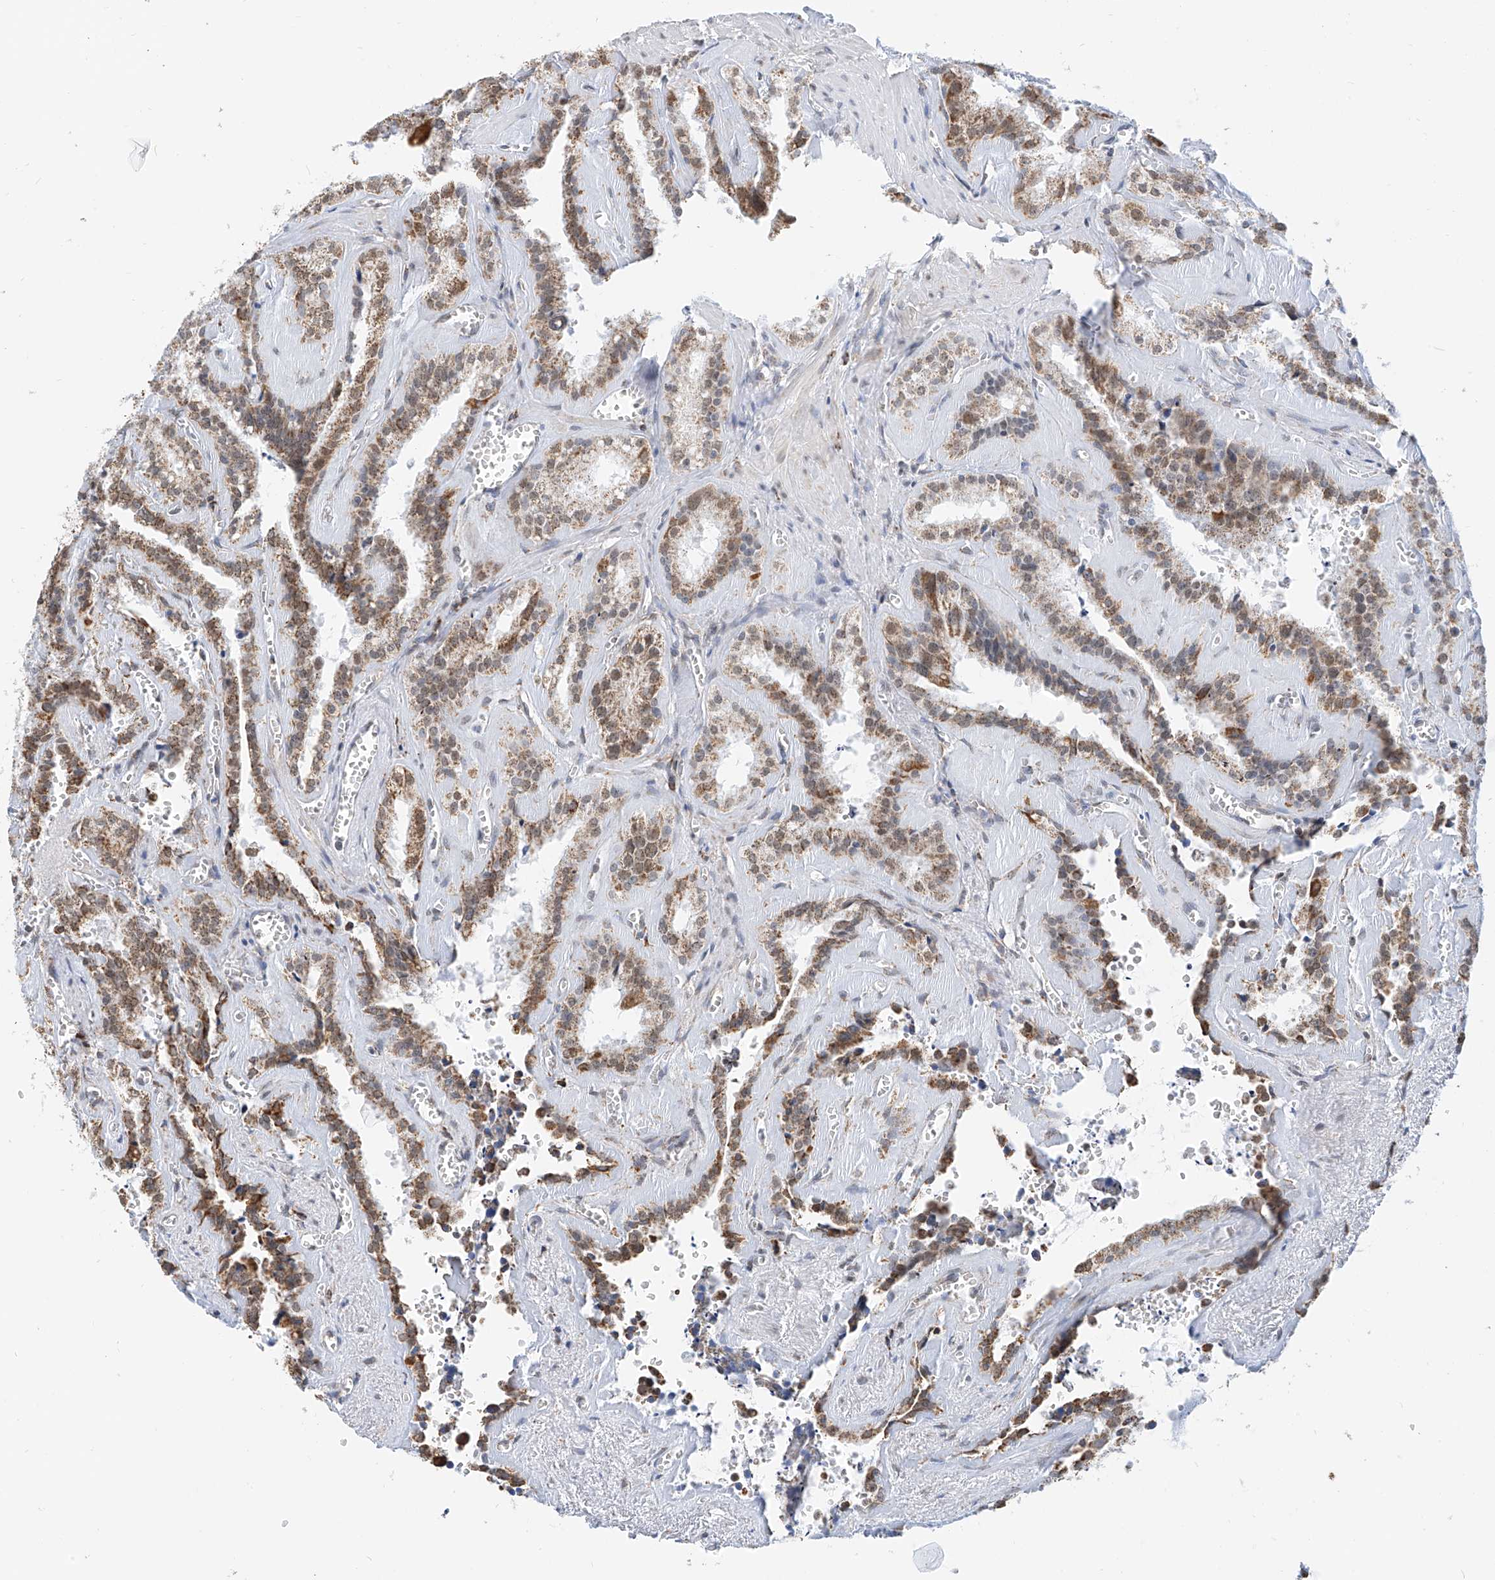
{"staining": {"intensity": "moderate", "quantity": ">75%", "location": "cytoplasmic/membranous"}, "tissue": "seminal vesicle", "cell_type": "Glandular cells", "image_type": "normal", "snomed": [{"axis": "morphology", "description": "Normal tissue, NOS"}, {"axis": "topography", "description": "Prostate"}, {"axis": "topography", "description": "Seminal veicle"}], "caption": "Benign seminal vesicle shows moderate cytoplasmic/membranous positivity in approximately >75% of glandular cells, visualized by immunohistochemistry. (IHC, brightfield microscopy, high magnification).", "gene": "NALCN", "patient": {"sex": "male", "age": 59}}